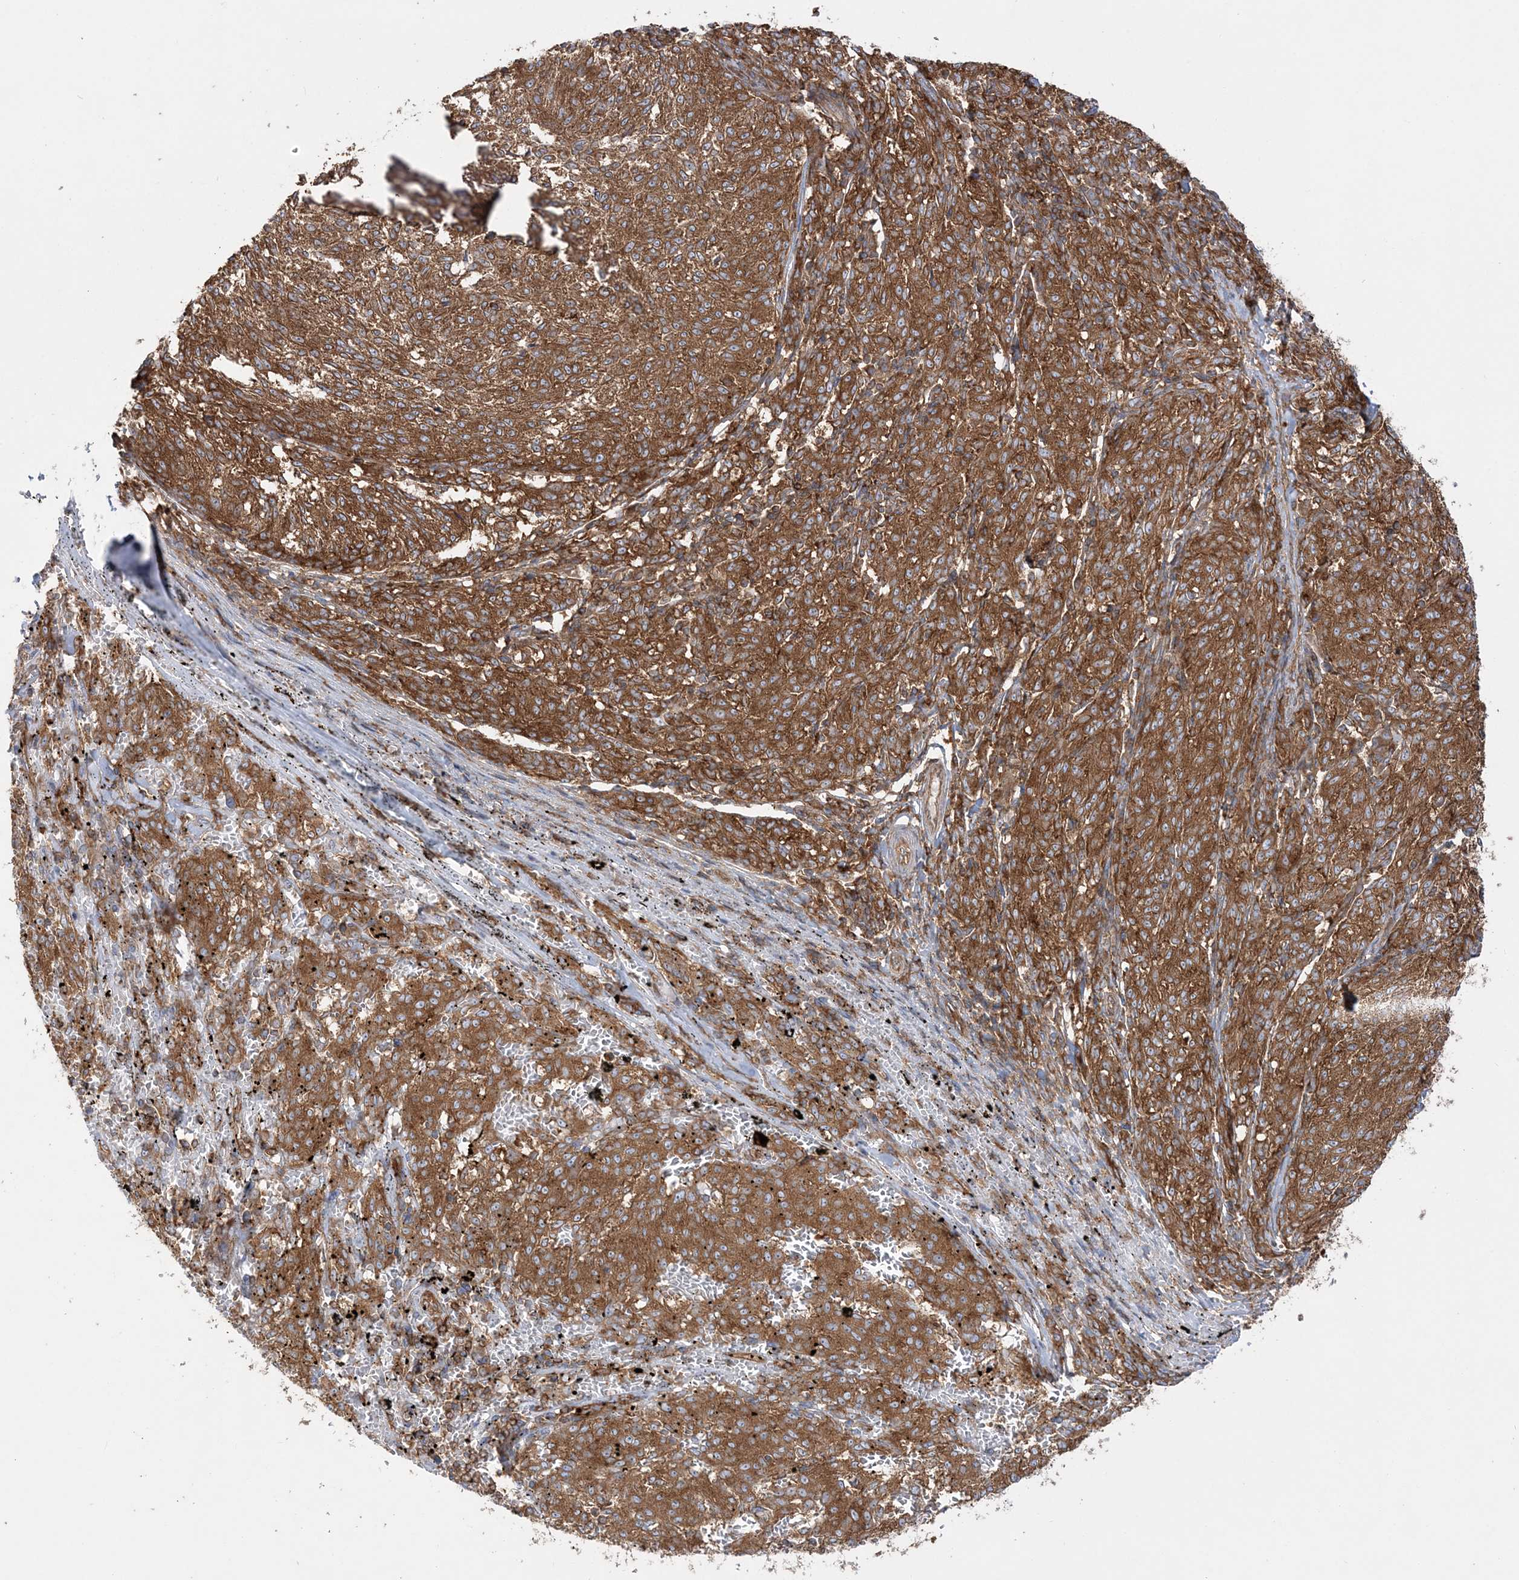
{"staining": {"intensity": "moderate", "quantity": ">75%", "location": "cytoplasmic/membranous"}, "tissue": "melanoma", "cell_type": "Tumor cells", "image_type": "cancer", "snomed": [{"axis": "morphology", "description": "Malignant melanoma, NOS"}, {"axis": "topography", "description": "Skin"}], "caption": "Human melanoma stained for a protein (brown) exhibits moderate cytoplasmic/membranous positive positivity in about >75% of tumor cells.", "gene": "TBC1D5", "patient": {"sex": "female", "age": 72}}